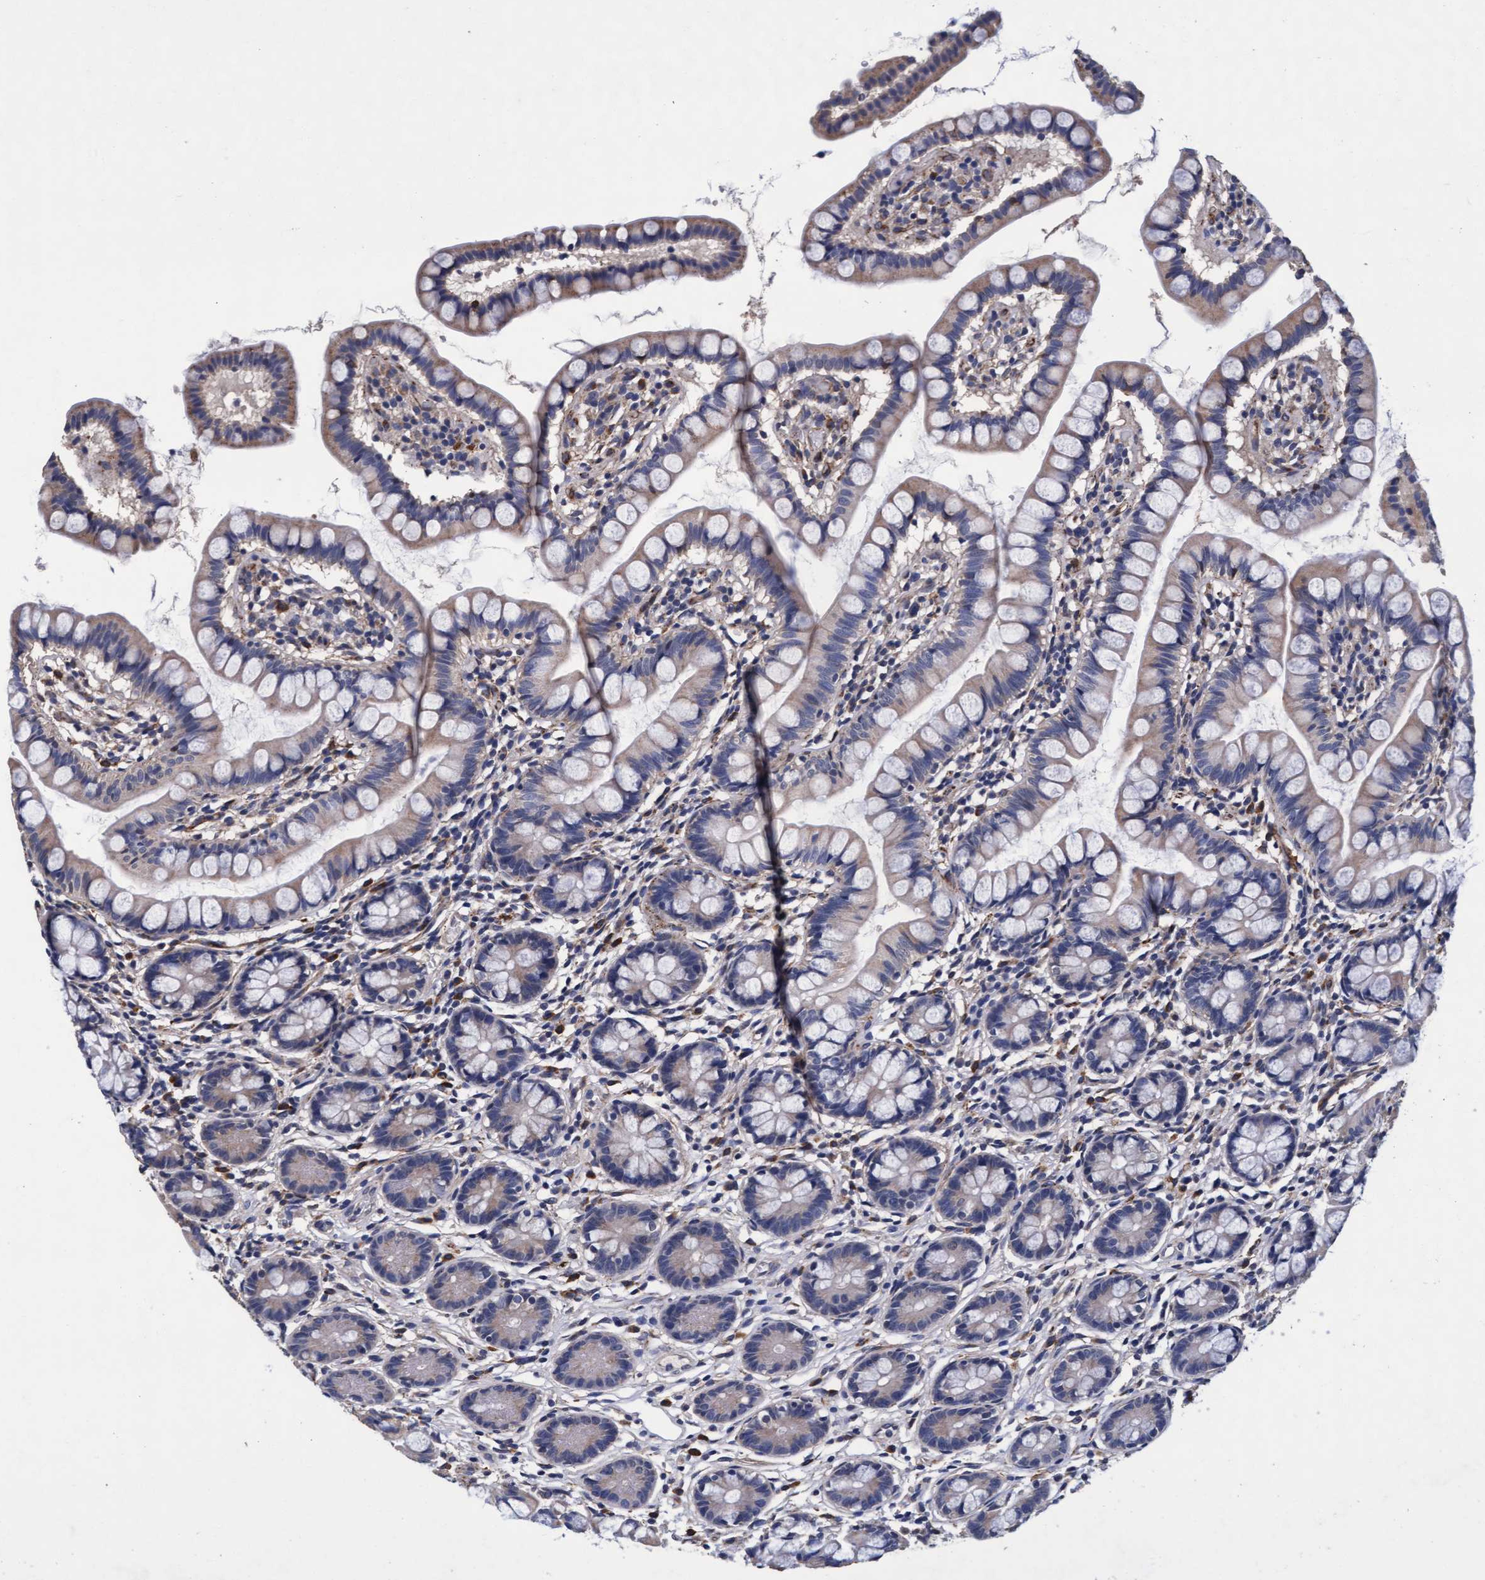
{"staining": {"intensity": "weak", "quantity": "<25%", "location": "cytoplasmic/membranous"}, "tissue": "small intestine", "cell_type": "Glandular cells", "image_type": "normal", "snomed": [{"axis": "morphology", "description": "Normal tissue, NOS"}, {"axis": "topography", "description": "Small intestine"}], "caption": "Immunohistochemistry photomicrograph of benign small intestine: human small intestine stained with DAB (3,3'-diaminobenzidine) exhibits no significant protein expression in glandular cells.", "gene": "CPQ", "patient": {"sex": "female", "age": 84}}